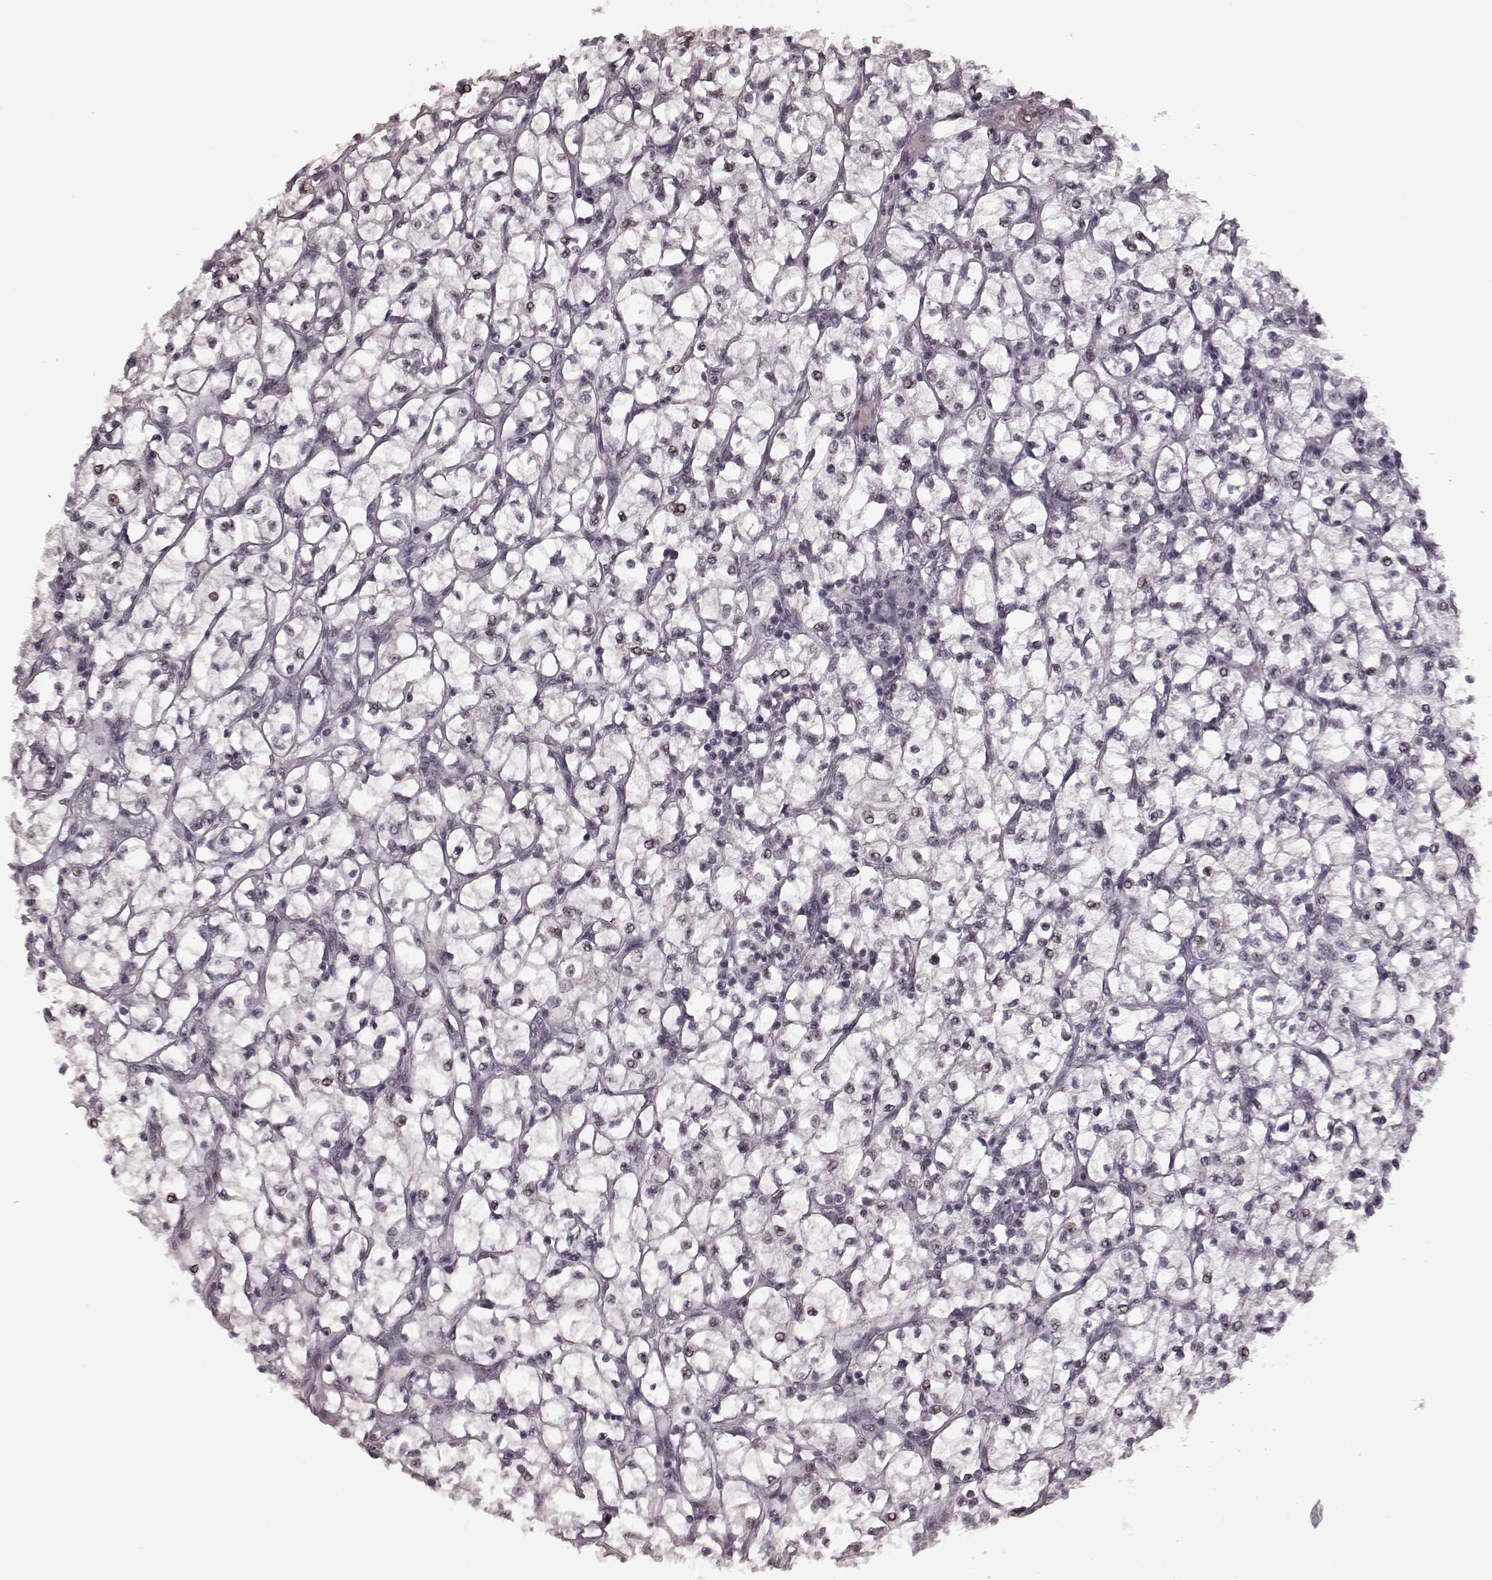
{"staining": {"intensity": "weak", "quantity": "<25%", "location": "nuclear"}, "tissue": "renal cancer", "cell_type": "Tumor cells", "image_type": "cancer", "snomed": [{"axis": "morphology", "description": "Adenocarcinoma, NOS"}, {"axis": "topography", "description": "Kidney"}], "caption": "Human renal adenocarcinoma stained for a protein using immunohistochemistry demonstrates no expression in tumor cells.", "gene": "NR2C1", "patient": {"sex": "female", "age": 64}}